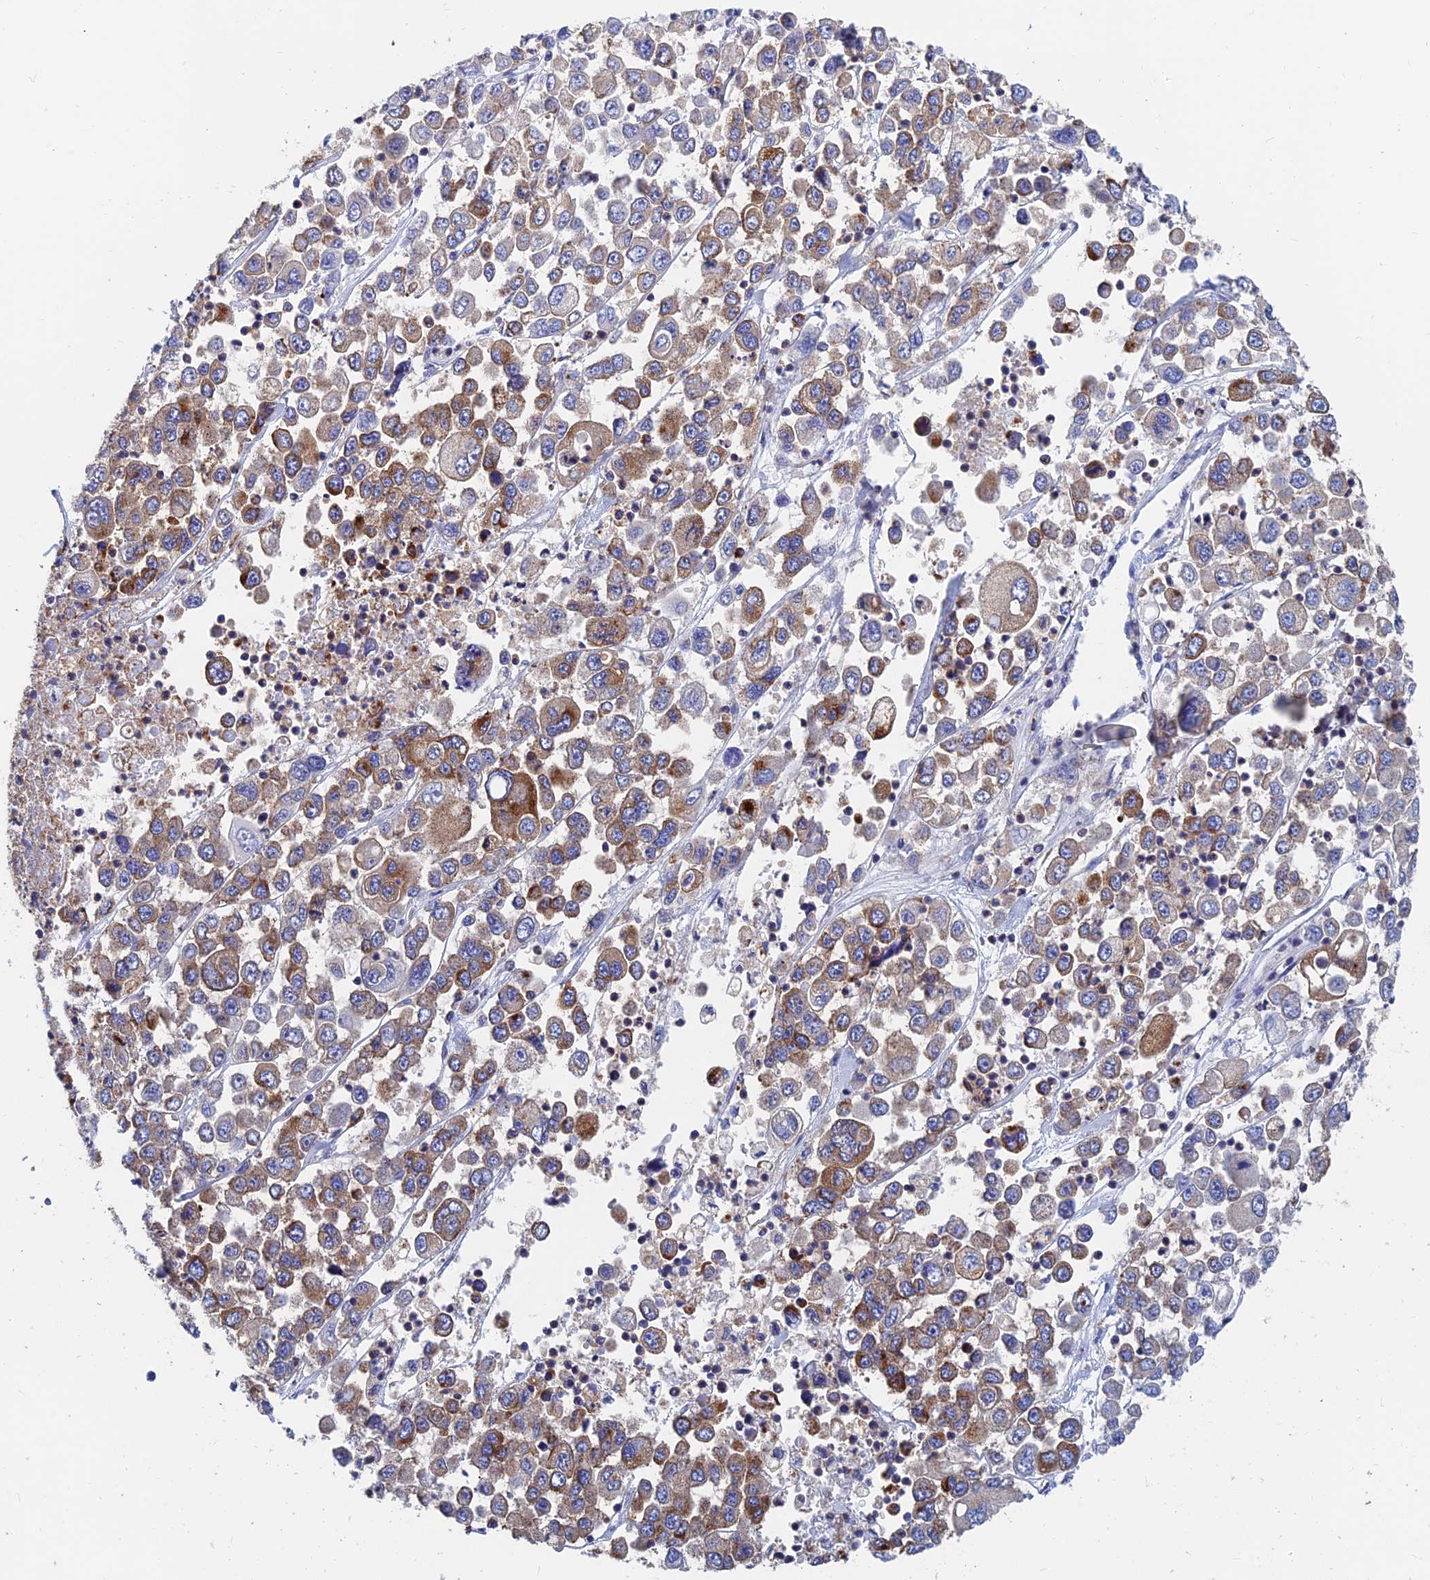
{"staining": {"intensity": "strong", "quantity": "25%-75%", "location": "cytoplasmic/membranous"}, "tissue": "melanoma", "cell_type": "Tumor cells", "image_type": "cancer", "snomed": [{"axis": "morphology", "description": "Malignant melanoma, Metastatic site"}, {"axis": "topography", "description": "Lymph node"}], "caption": "Melanoma stained for a protein (brown) shows strong cytoplasmic/membranous positive positivity in about 25%-75% of tumor cells.", "gene": "SPNS1", "patient": {"sex": "female", "age": 54}}